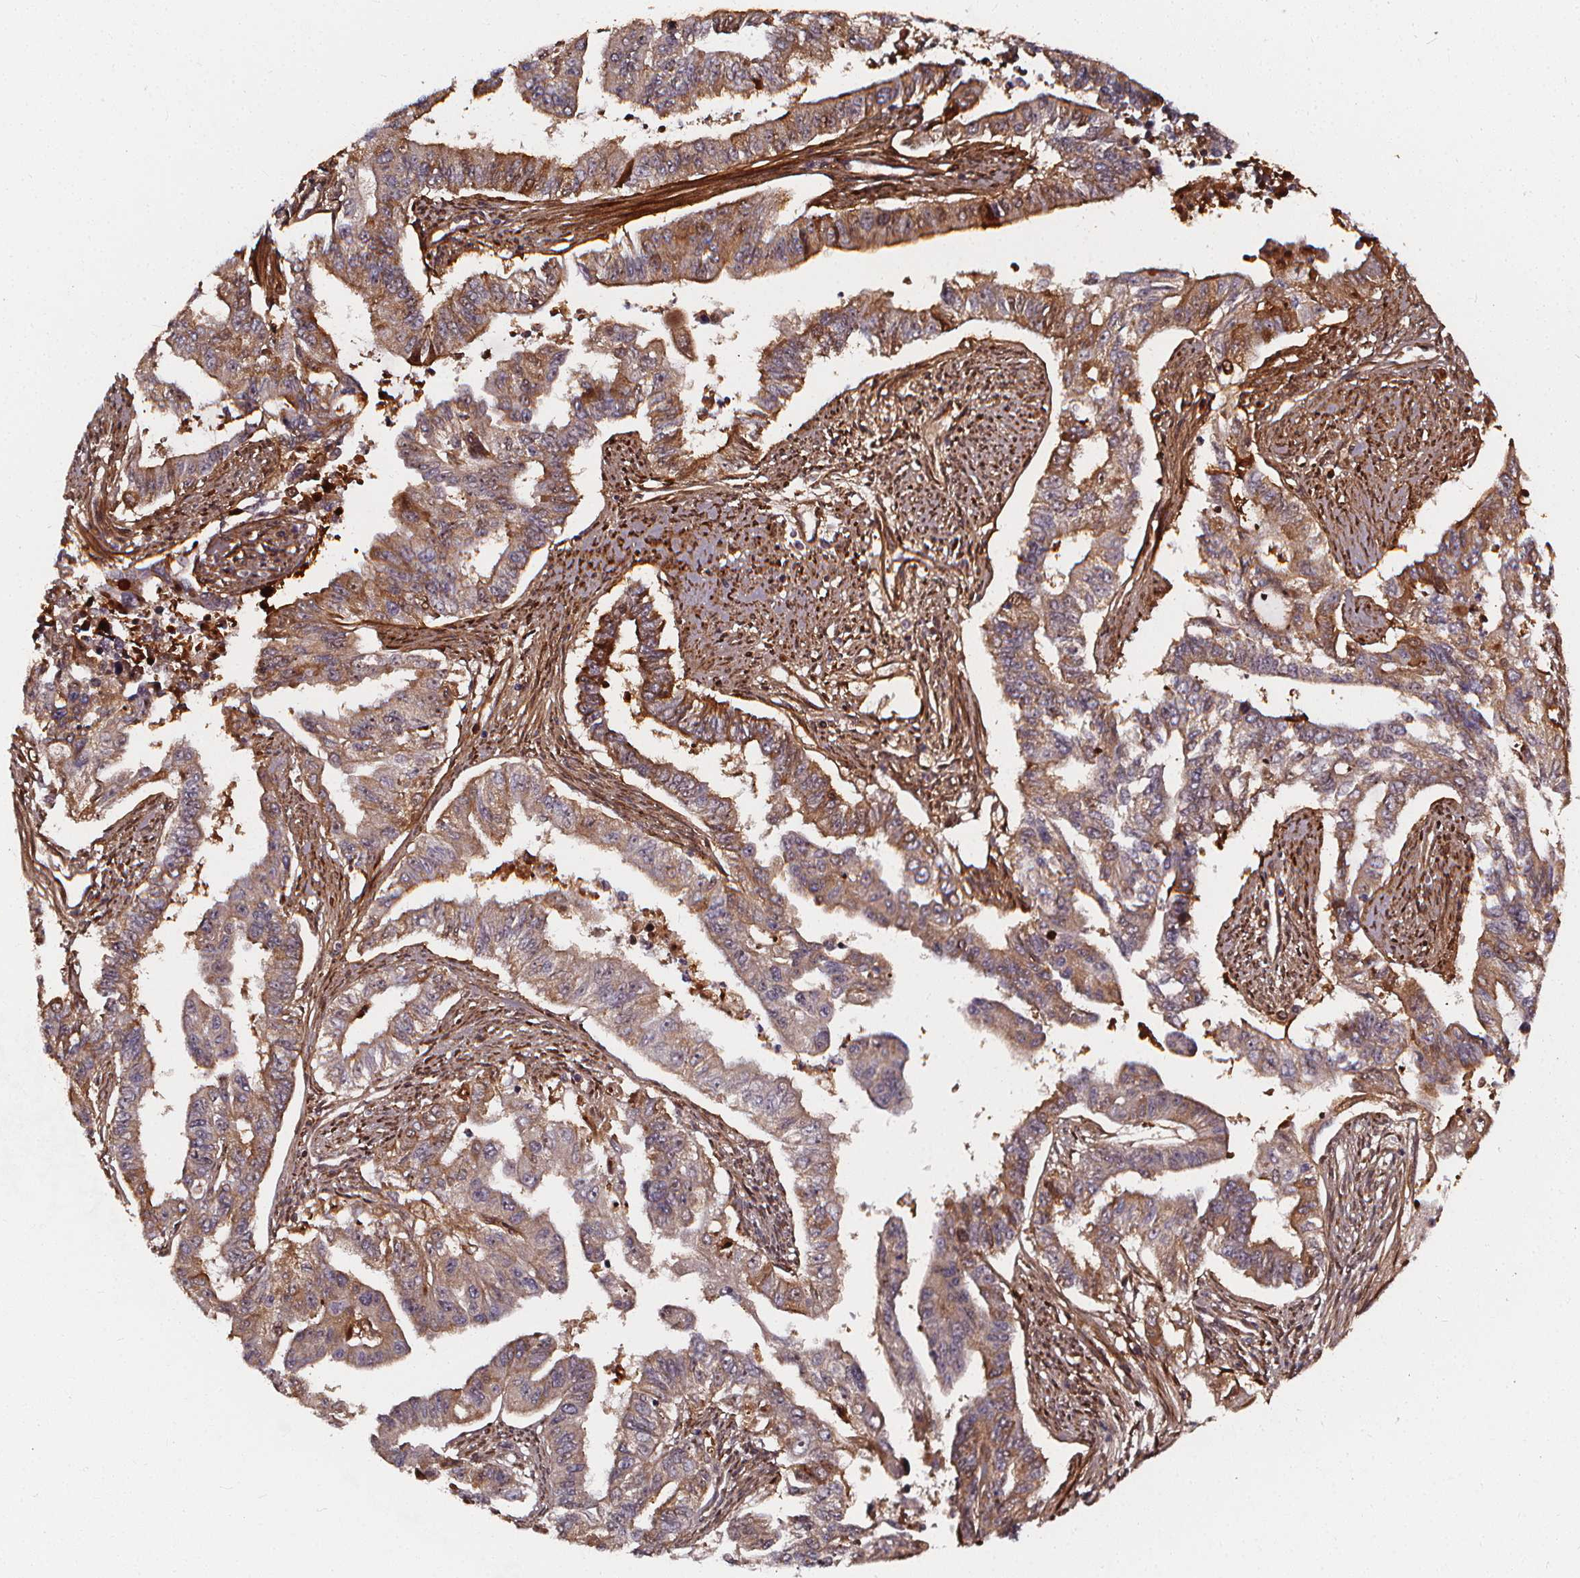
{"staining": {"intensity": "weak", "quantity": "25%-75%", "location": "cytoplasmic/membranous"}, "tissue": "endometrial cancer", "cell_type": "Tumor cells", "image_type": "cancer", "snomed": [{"axis": "morphology", "description": "Adenocarcinoma, NOS"}, {"axis": "topography", "description": "Uterus"}], "caption": "Endometrial adenocarcinoma stained with a protein marker shows weak staining in tumor cells.", "gene": "AEBP1", "patient": {"sex": "female", "age": 59}}